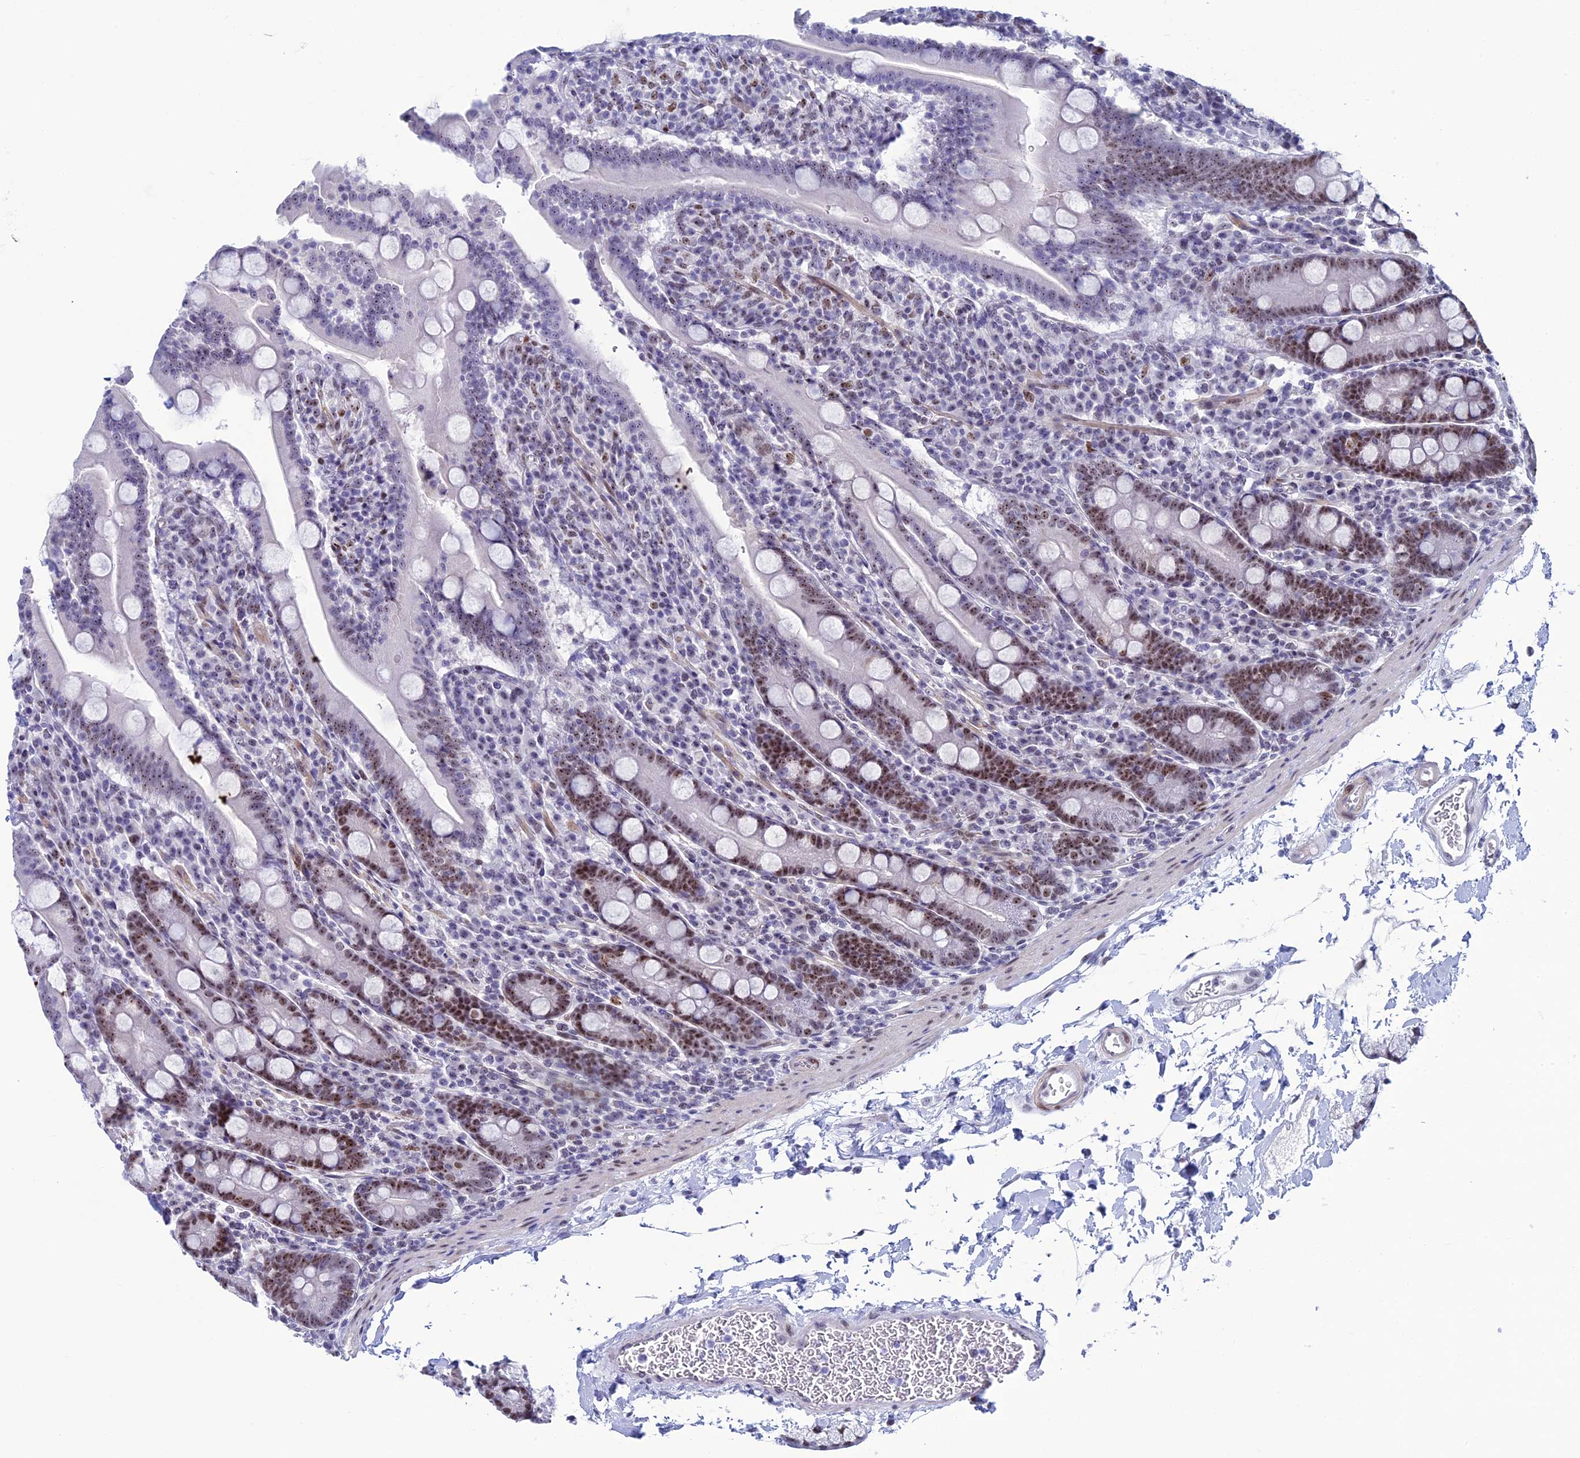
{"staining": {"intensity": "moderate", "quantity": "25%-75%", "location": "nuclear"}, "tissue": "duodenum", "cell_type": "Glandular cells", "image_type": "normal", "snomed": [{"axis": "morphology", "description": "Normal tissue, NOS"}, {"axis": "topography", "description": "Duodenum"}], "caption": "Immunohistochemistry (IHC) of unremarkable human duodenum demonstrates medium levels of moderate nuclear positivity in about 25%-75% of glandular cells.", "gene": "CCDC86", "patient": {"sex": "male", "age": 35}}